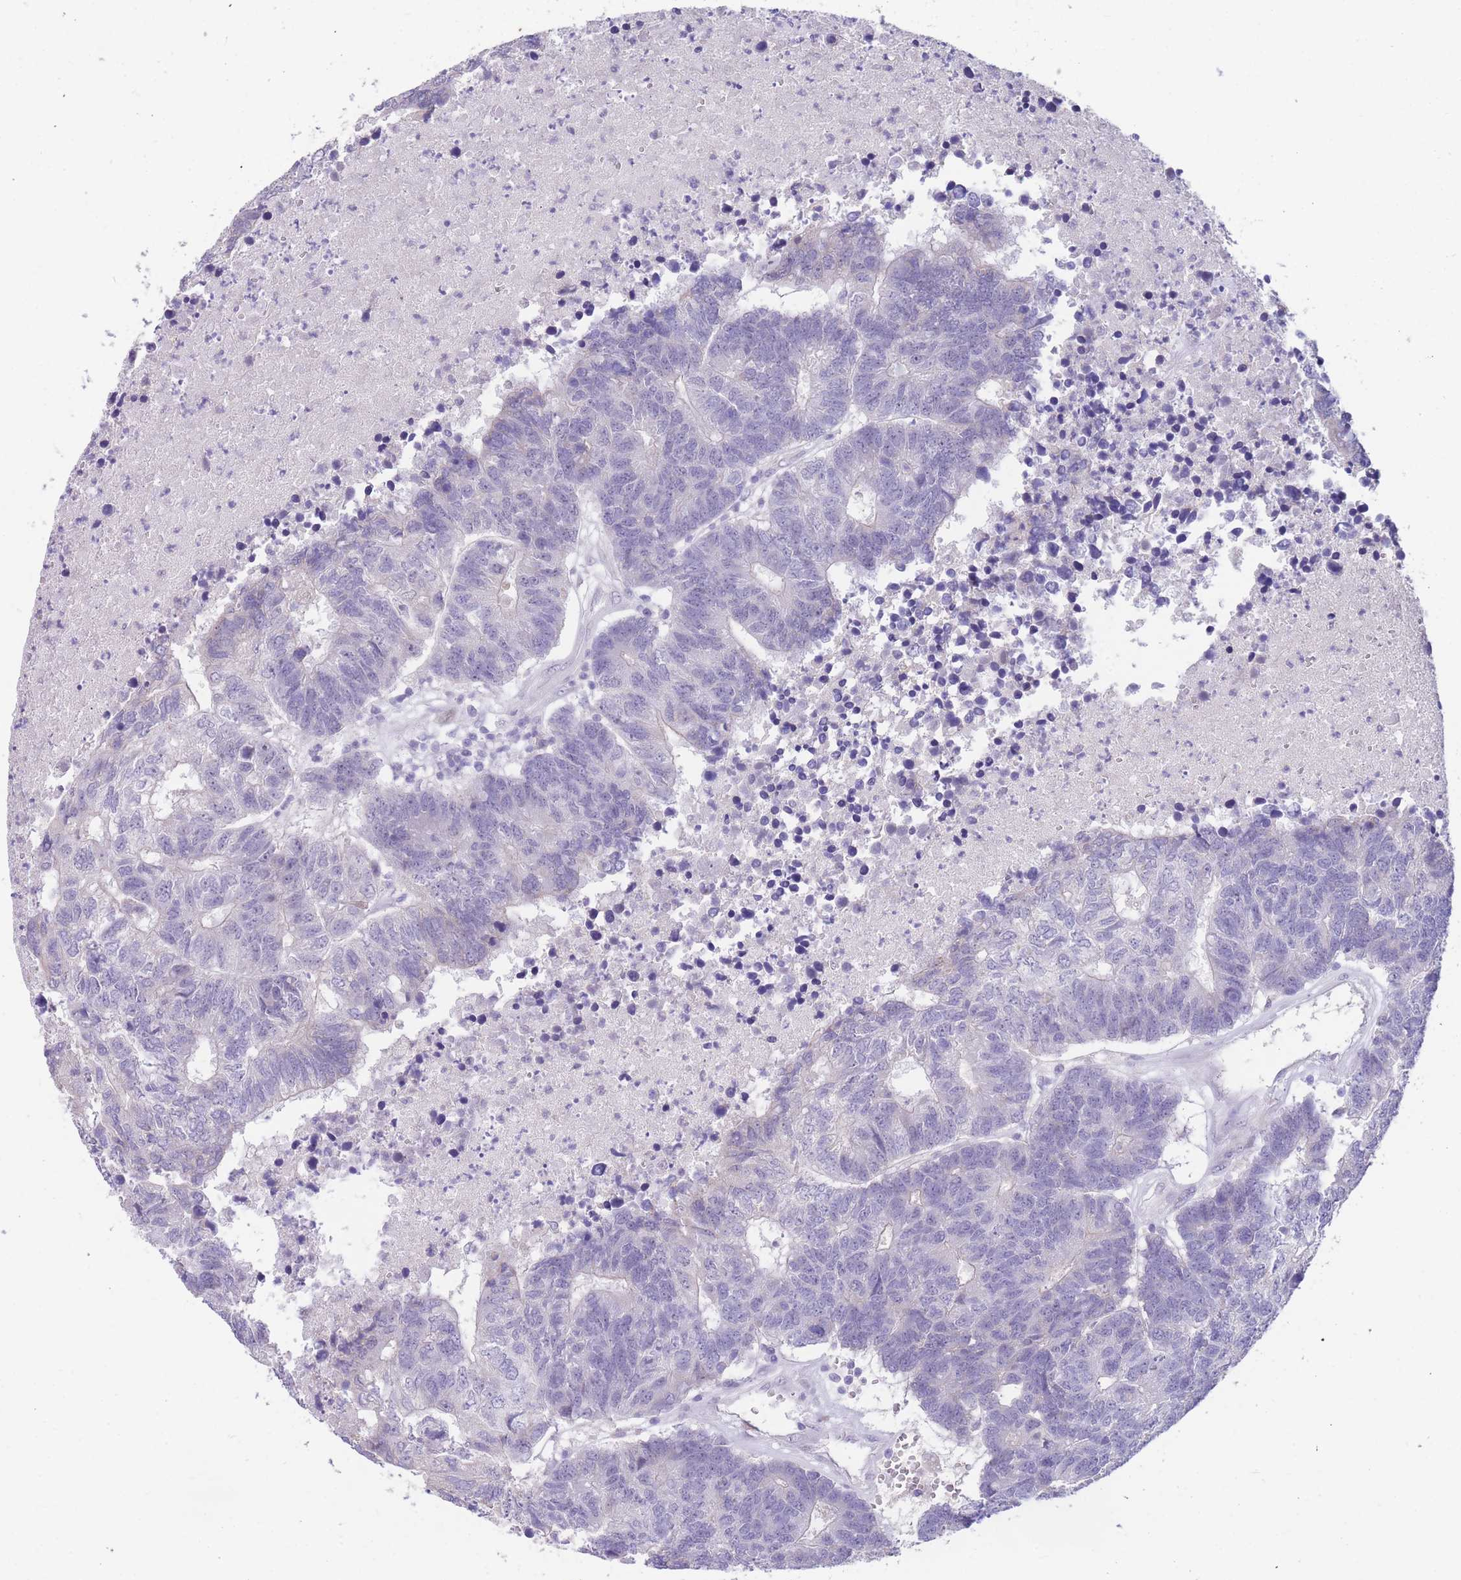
{"staining": {"intensity": "negative", "quantity": "none", "location": "none"}, "tissue": "colorectal cancer", "cell_type": "Tumor cells", "image_type": "cancer", "snomed": [{"axis": "morphology", "description": "Adenocarcinoma, NOS"}, {"axis": "topography", "description": "Colon"}], "caption": "DAB immunohistochemical staining of adenocarcinoma (colorectal) shows no significant positivity in tumor cells.", "gene": "SHCBP1", "patient": {"sex": "female", "age": 48}}